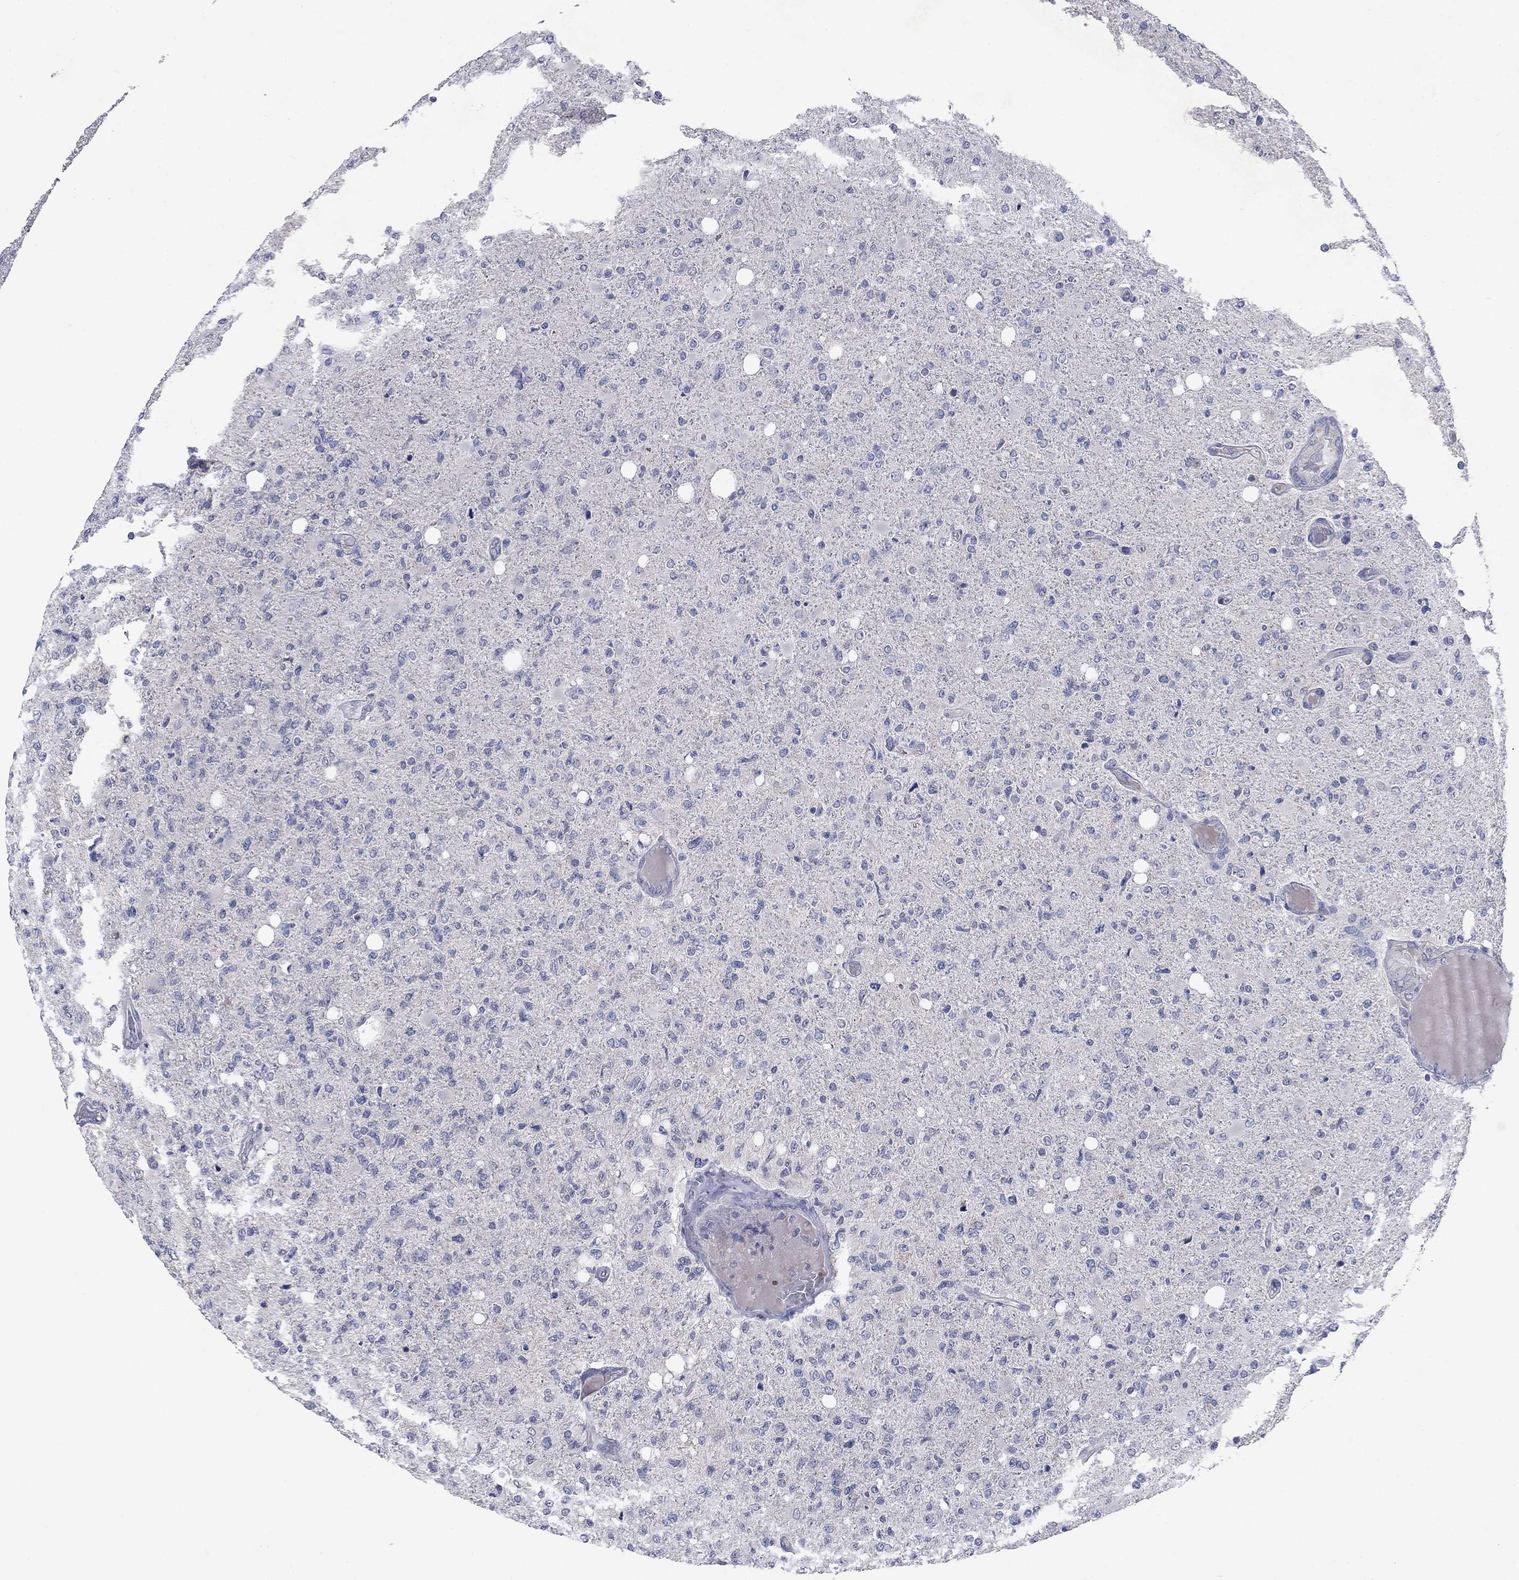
{"staining": {"intensity": "negative", "quantity": "none", "location": "none"}, "tissue": "glioma", "cell_type": "Tumor cells", "image_type": "cancer", "snomed": [{"axis": "morphology", "description": "Glioma, malignant, High grade"}, {"axis": "topography", "description": "Cerebral cortex"}], "caption": "A photomicrograph of human malignant high-grade glioma is negative for staining in tumor cells.", "gene": "SULT2B1", "patient": {"sex": "male", "age": 70}}